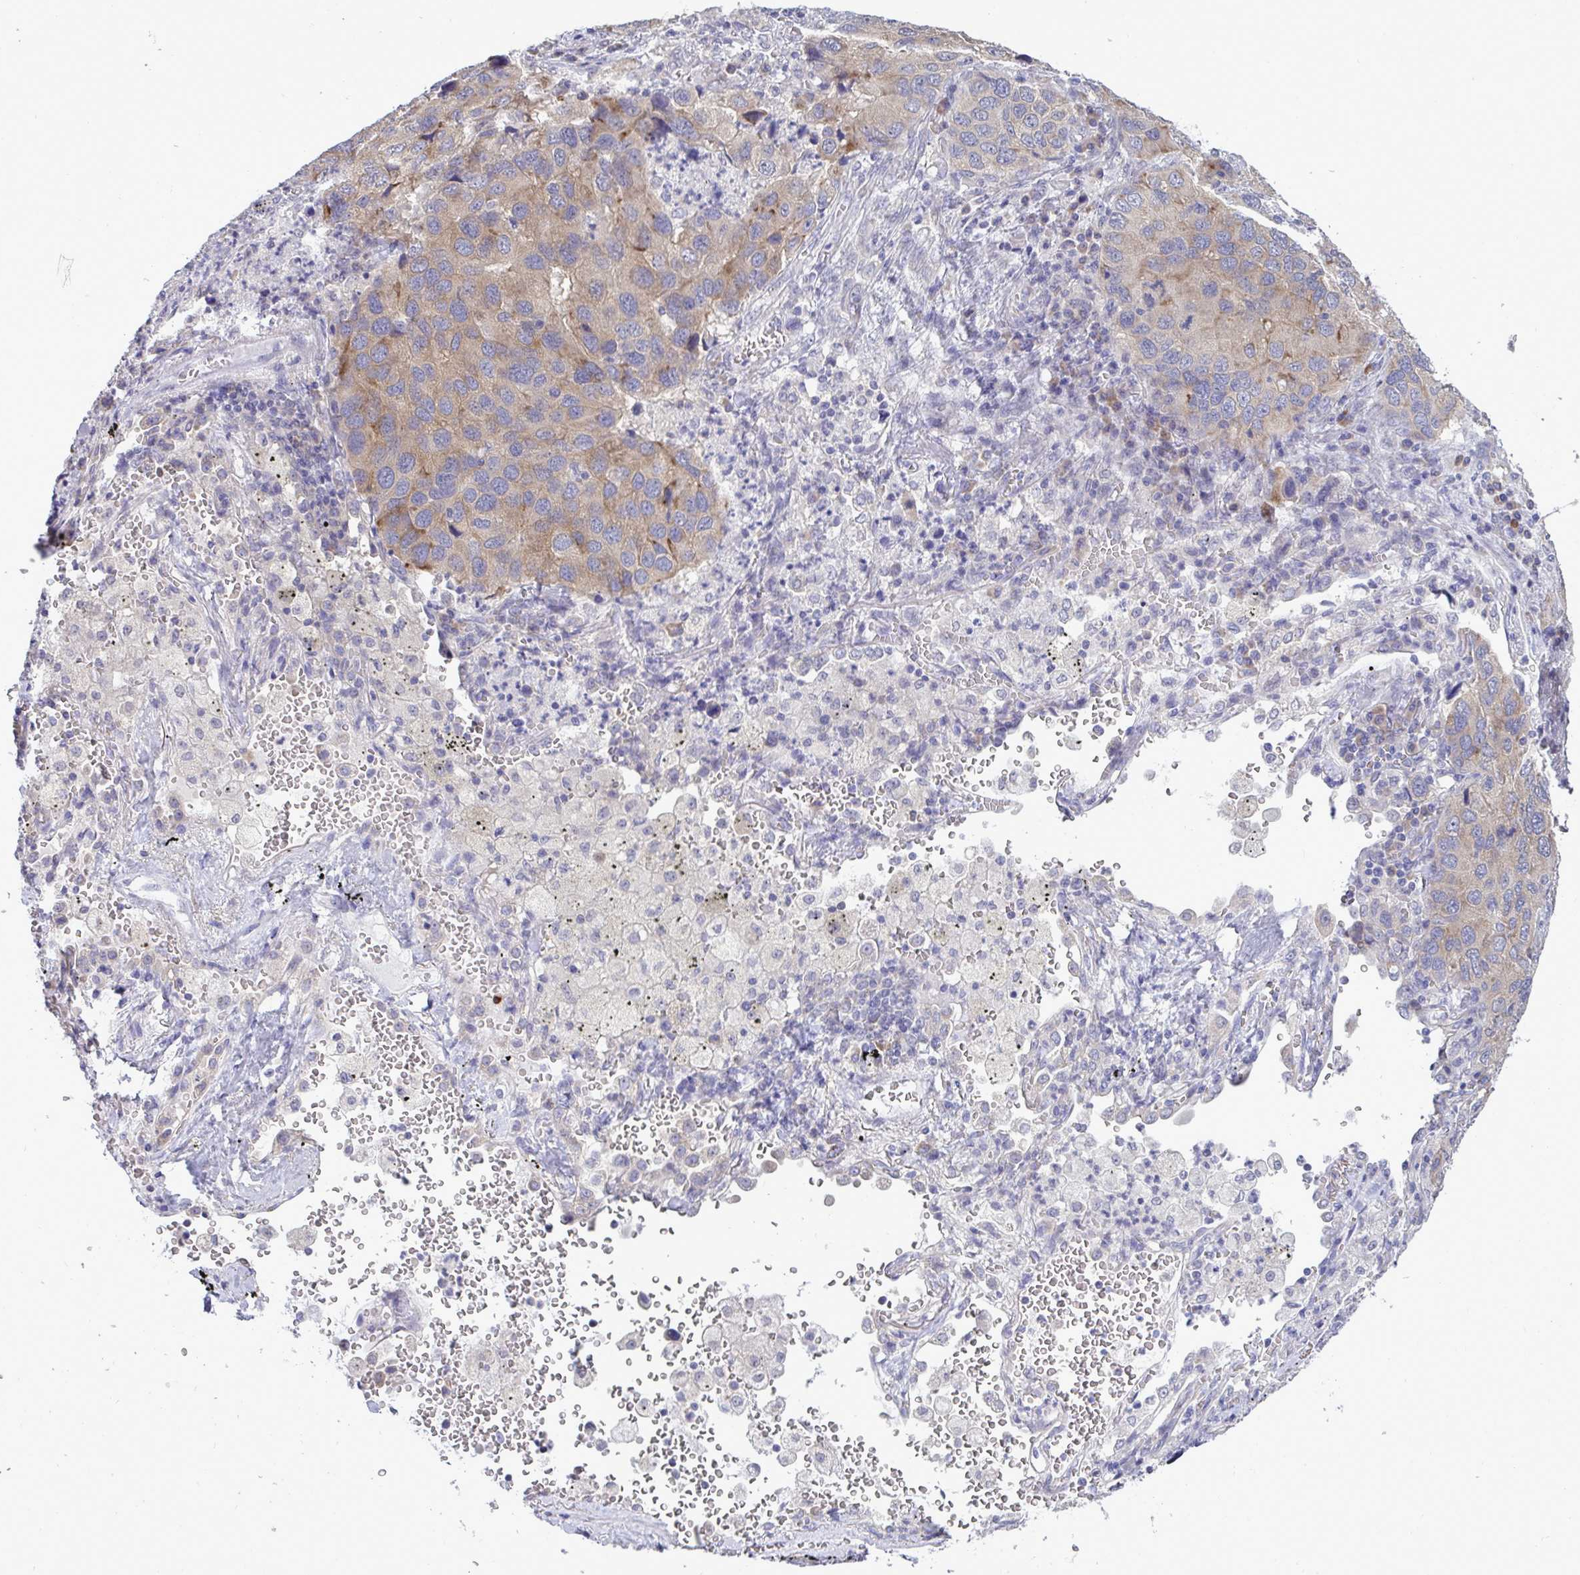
{"staining": {"intensity": "weak", "quantity": "25%-75%", "location": "cytoplasmic/membranous"}, "tissue": "lung cancer", "cell_type": "Tumor cells", "image_type": "cancer", "snomed": [{"axis": "morphology", "description": "Aneuploidy"}, {"axis": "morphology", "description": "Adenocarcinoma, NOS"}, {"axis": "topography", "description": "Lymph node"}, {"axis": "topography", "description": "Lung"}], "caption": "Adenocarcinoma (lung) was stained to show a protein in brown. There is low levels of weak cytoplasmic/membranous positivity in approximately 25%-75% of tumor cells. The staining was performed using DAB, with brown indicating positive protein expression. Nuclei are stained blue with hematoxylin.", "gene": "TMEM41A", "patient": {"sex": "female", "age": 74}}